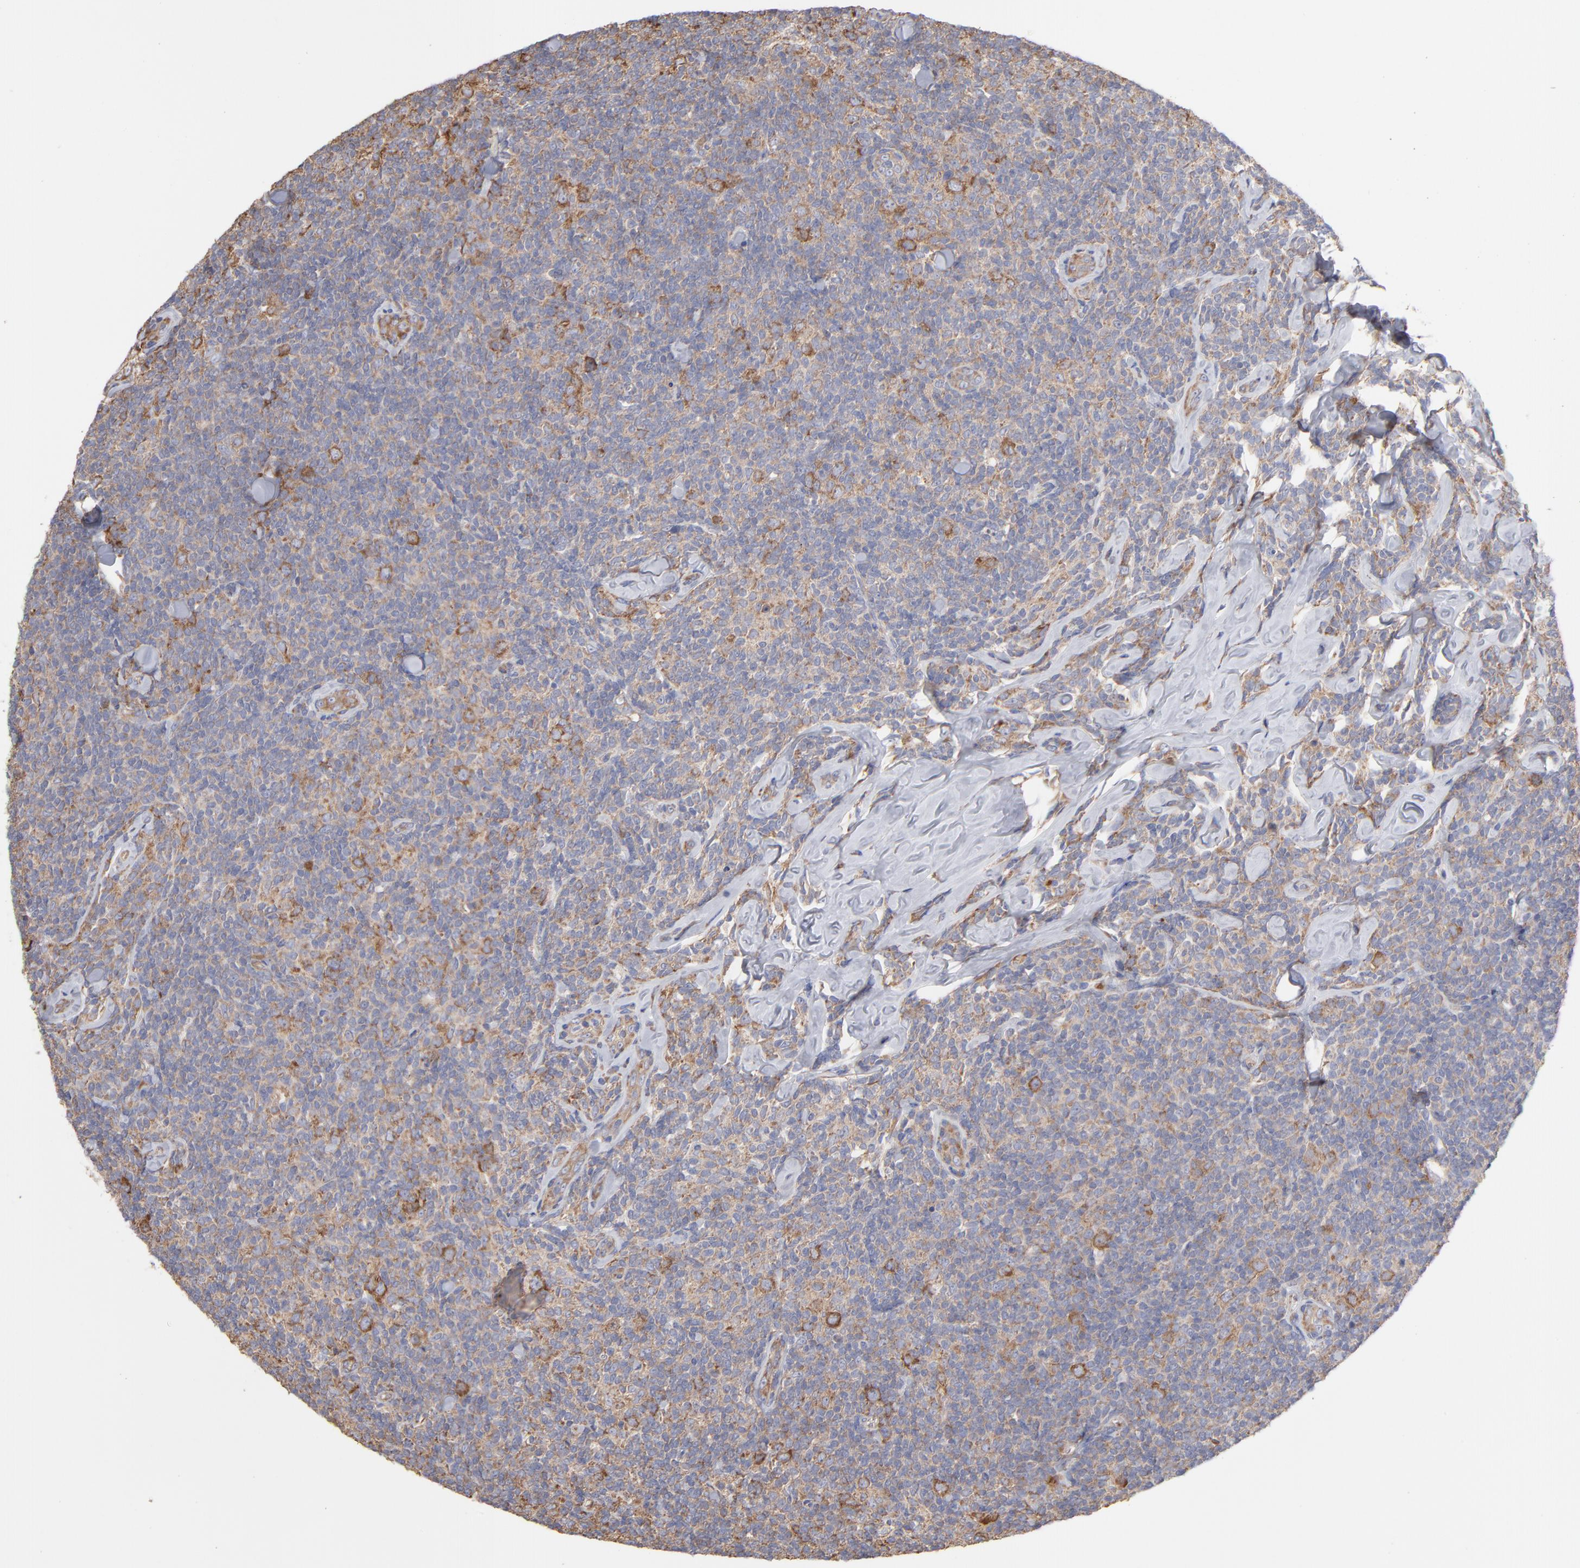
{"staining": {"intensity": "moderate", "quantity": "25%-75%", "location": "cytoplasmic/membranous"}, "tissue": "lymphoma", "cell_type": "Tumor cells", "image_type": "cancer", "snomed": [{"axis": "morphology", "description": "Malignant lymphoma, non-Hodgkin's type, Low grade"}, {"axis": "topography", "description": "Lymph node"}], "caption": "Immunohistochemical staining of human low-grade malignant lymphoma, non-Hodgkin's type exhibits moderate cytoplasmic/membranous protein expression in about 25%-75% of tumor cells. (DAB (3,3'-diaminobenzidine) IHC with brightfield microscopy, high magnification).", "gene": "RPL3", "patient": {"sex": "female", "age": 56}}